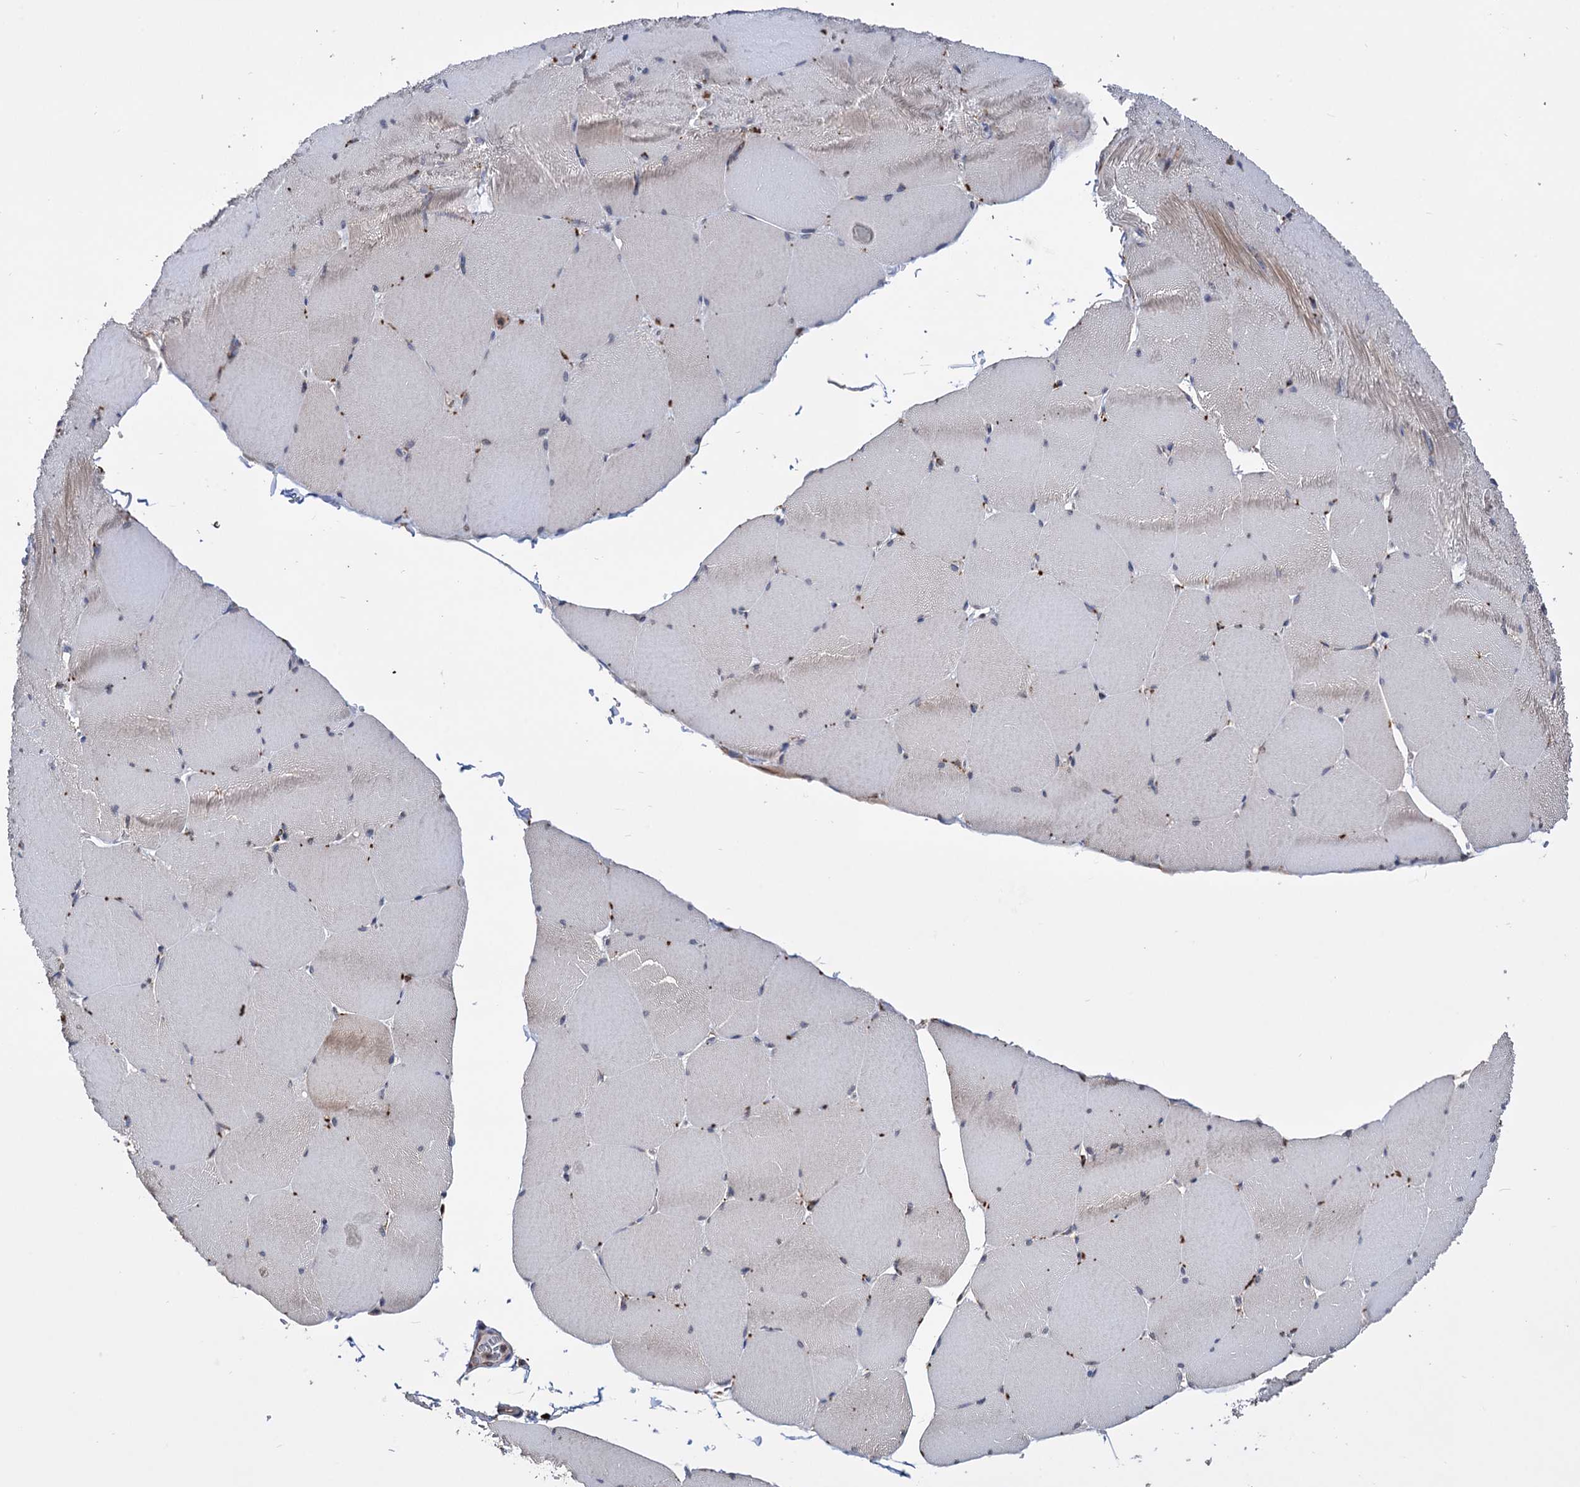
{"staining": {"intensity": "negative", "quantity": "none", "location": "none"}, "tissue": "skeletal muscle", "cell_type": "Myocytes", "image_type": "normal", "snomed": [{"axis": "morphology", "description": "Normal tissue, NOS"}, {"axis": "topography", "description": "Skeletal muscle"}, {"axis": "topography", "description": "Head-Neck"}], "caption": "High power microscopy histopathology image of an immunohistochemistry micrograph of normal skeletal muscle, revealing no significant positivity in myocytes.", "gene": "CDAN1", "patient": {"sex": "male", "age": 66}}